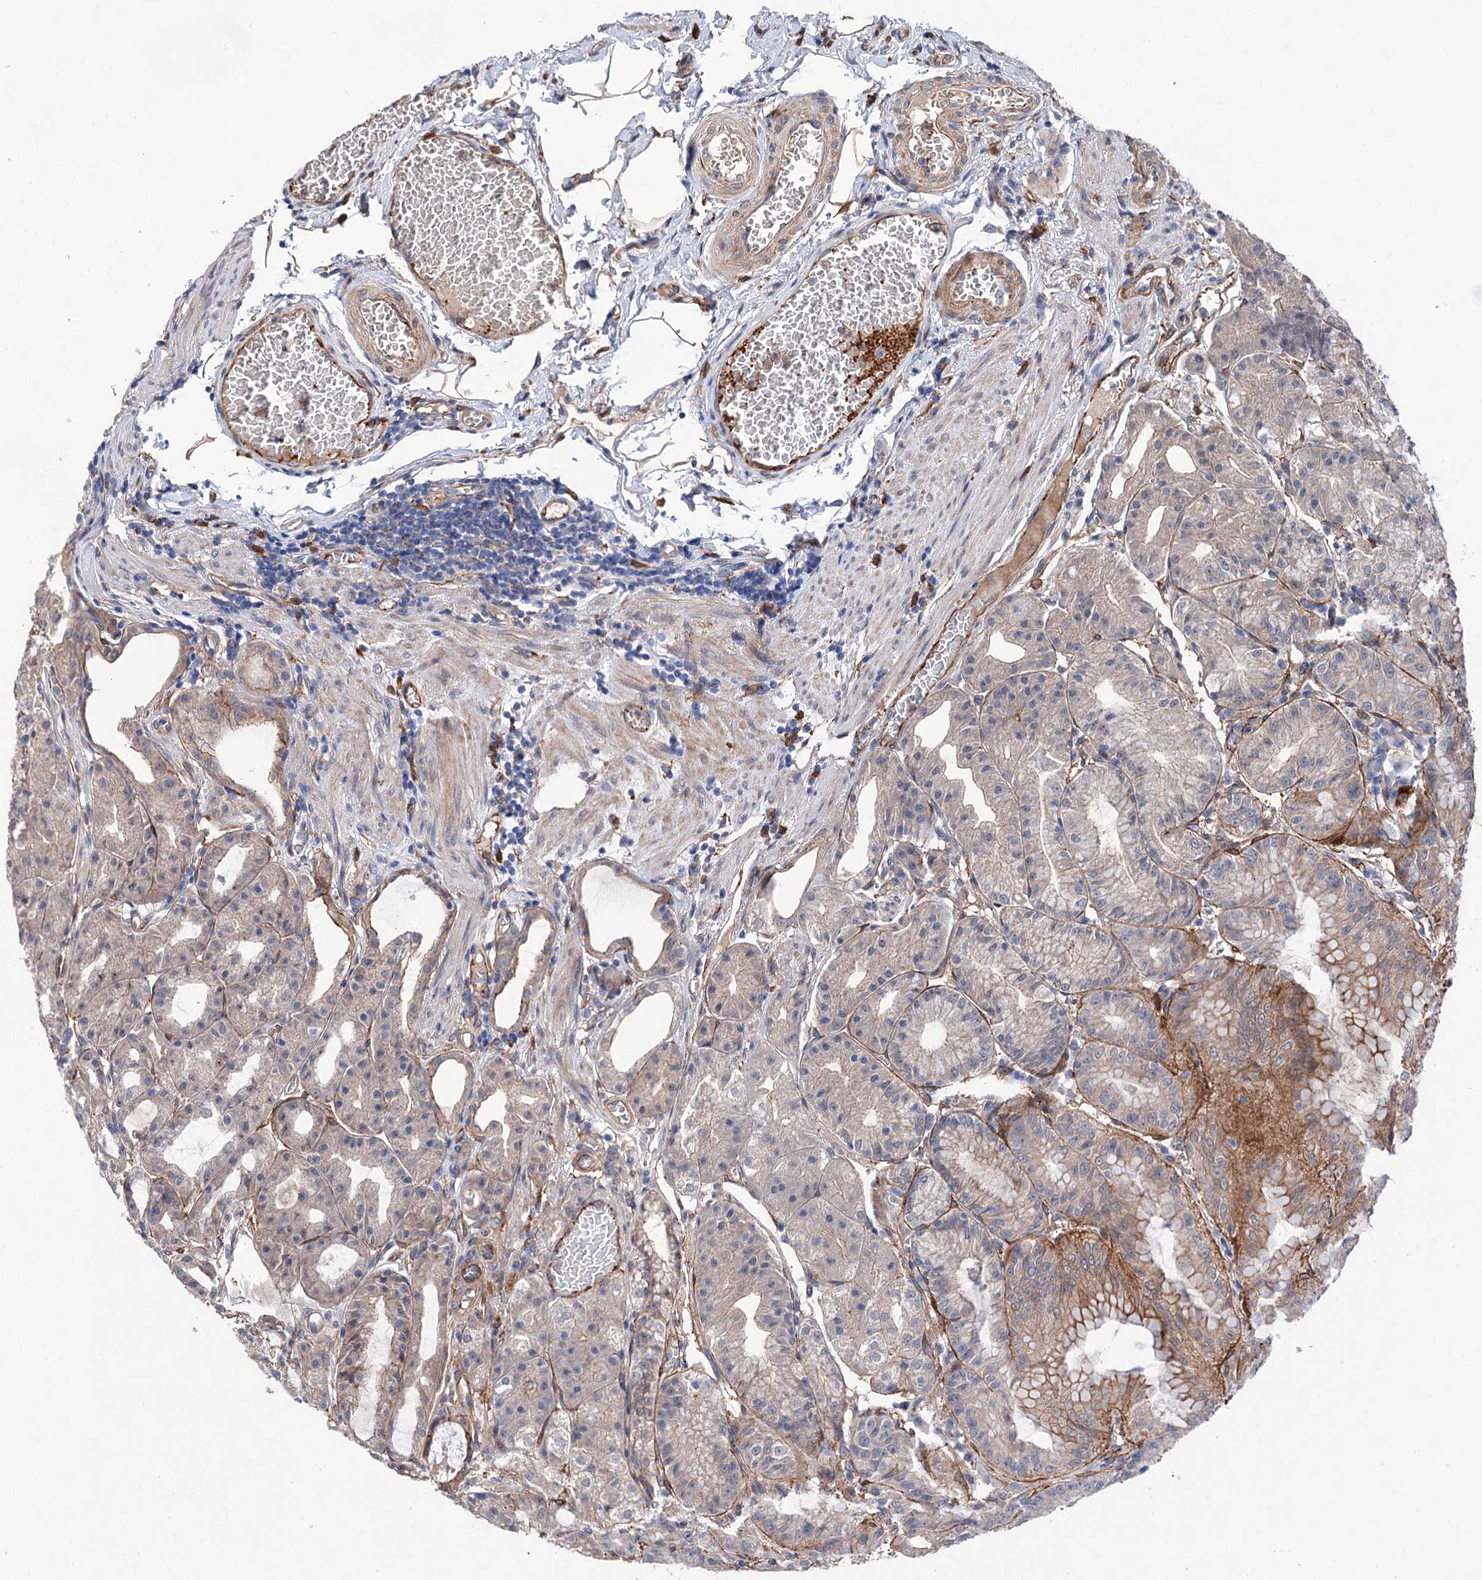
{"staining": {"intensity": "strong", "quantity": "25%-75%", "location": "cytoplasmic/membranous"}, "tissue": "stomach", "cell_type": "Glandular cells", "image_type": "normal", "snomed": [{"axis": "morphology", "description": "Normal tissue, NOS"}, {"axis": "topography", "description": "Stomach, upper"}, {"axis": "topography", "description": "Stomach, lower"}], "caption": "IHC of normal human stomach exhibits high levels of strong cytoplasmic/membranous expression in approximately 25%-75% of glandular cells. The protein is shown in brown color, while the nuclei are stained blue.", "gene": "TMTC3", "patient": {"sex": "male", "age": 71}}